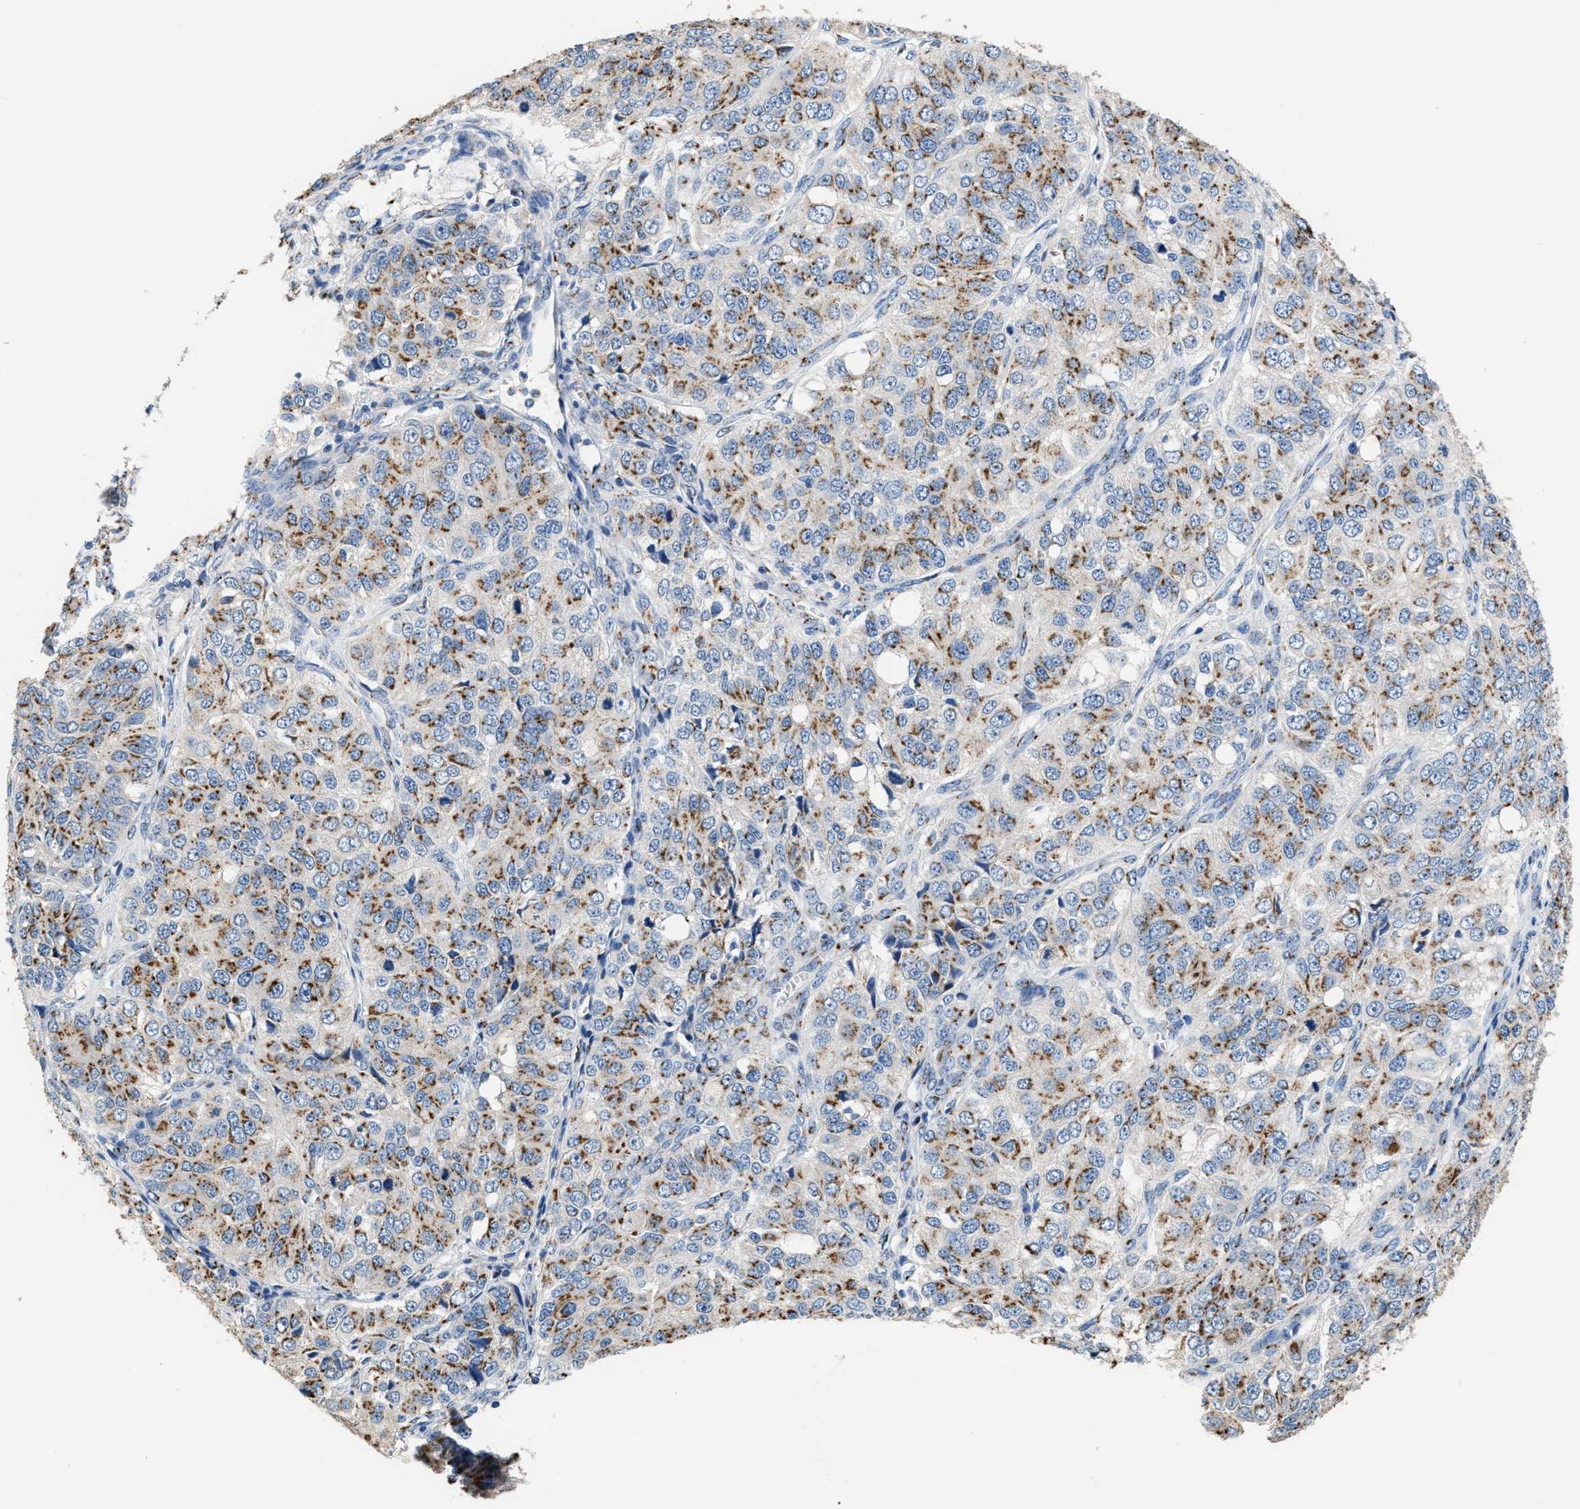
{"staining": {"intensity": "moderate", "quantity": ">75%", "location": "cytoplasmic/membranous"}, "tissue": "ovarian cancer", "cell_type": "Tumor cells", "image_type": "cancer", "snomed": [{"axis": "morphology", "description": "Carcinoma, endometroid"}, {"axis": "topography", "description": "Ovary"}], "caption": "Ovarian endometroid carcinoma tissue shows moderate cytoplasmic/membranous positivity in about >75% of tumor cells, visualized by immunohistochemistry.", "gene": "GOLM1", "patient": {"sex": "female", "age": 51}}